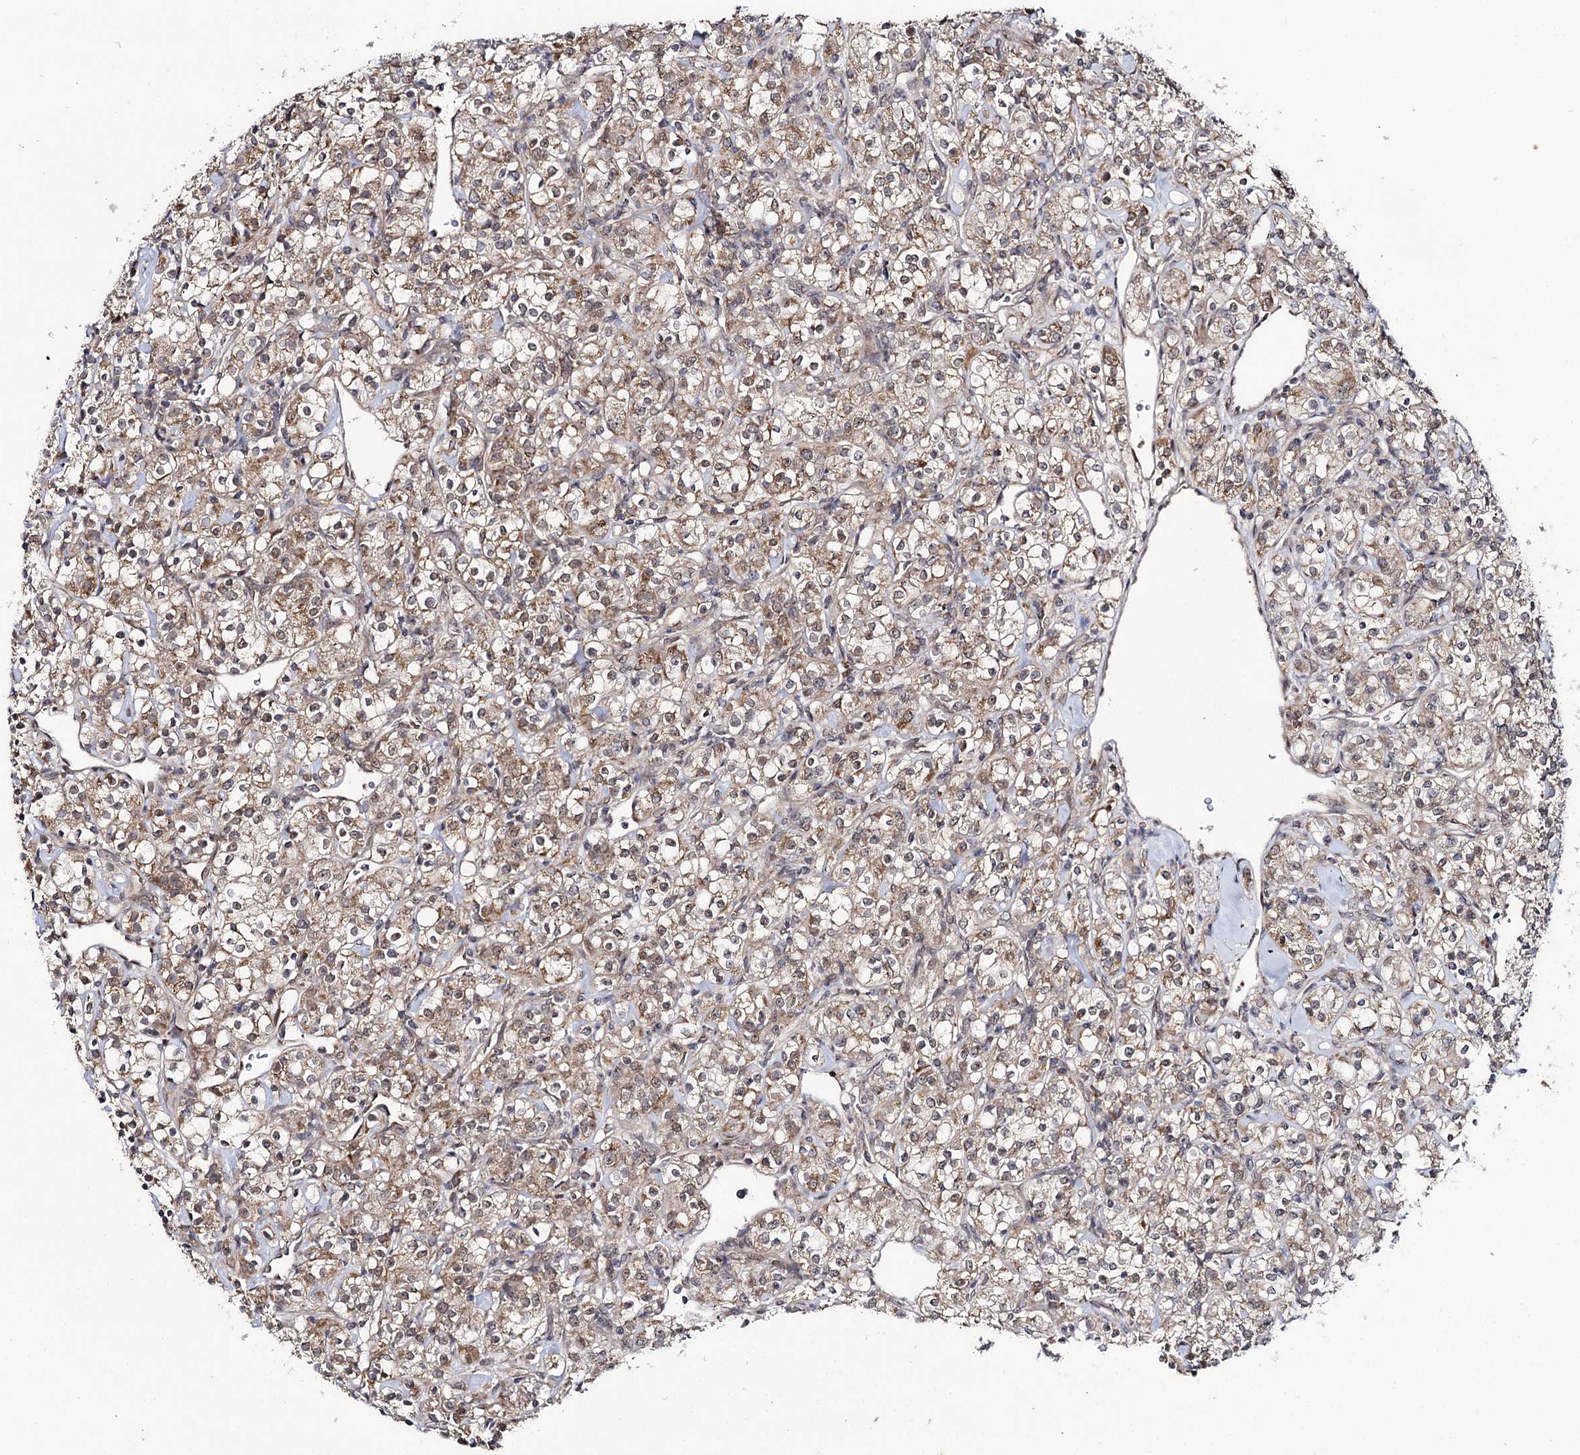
{"staining": {"intensity": "moderate", "quantity": ">75%", "location": "cytoplasmic/membranous"}, "tissue": "renal cancer", "cell_type": "Tumor cells", "image_type": "cancer", "snomed": [{"axis": "morphology", "description": "Adenocarcinoma, NOS"}, {"axis": "topography", "description": "Kidney"}], "caption": "Immunohistochemical staining of renal cancer (adenocarcinoma) demonstrates moderate cytoplasmic/membranous protein expression in about >75% of tumor cells.", "gene": "MSANTD2", "patient": {"sex": "male", "age": 77}}